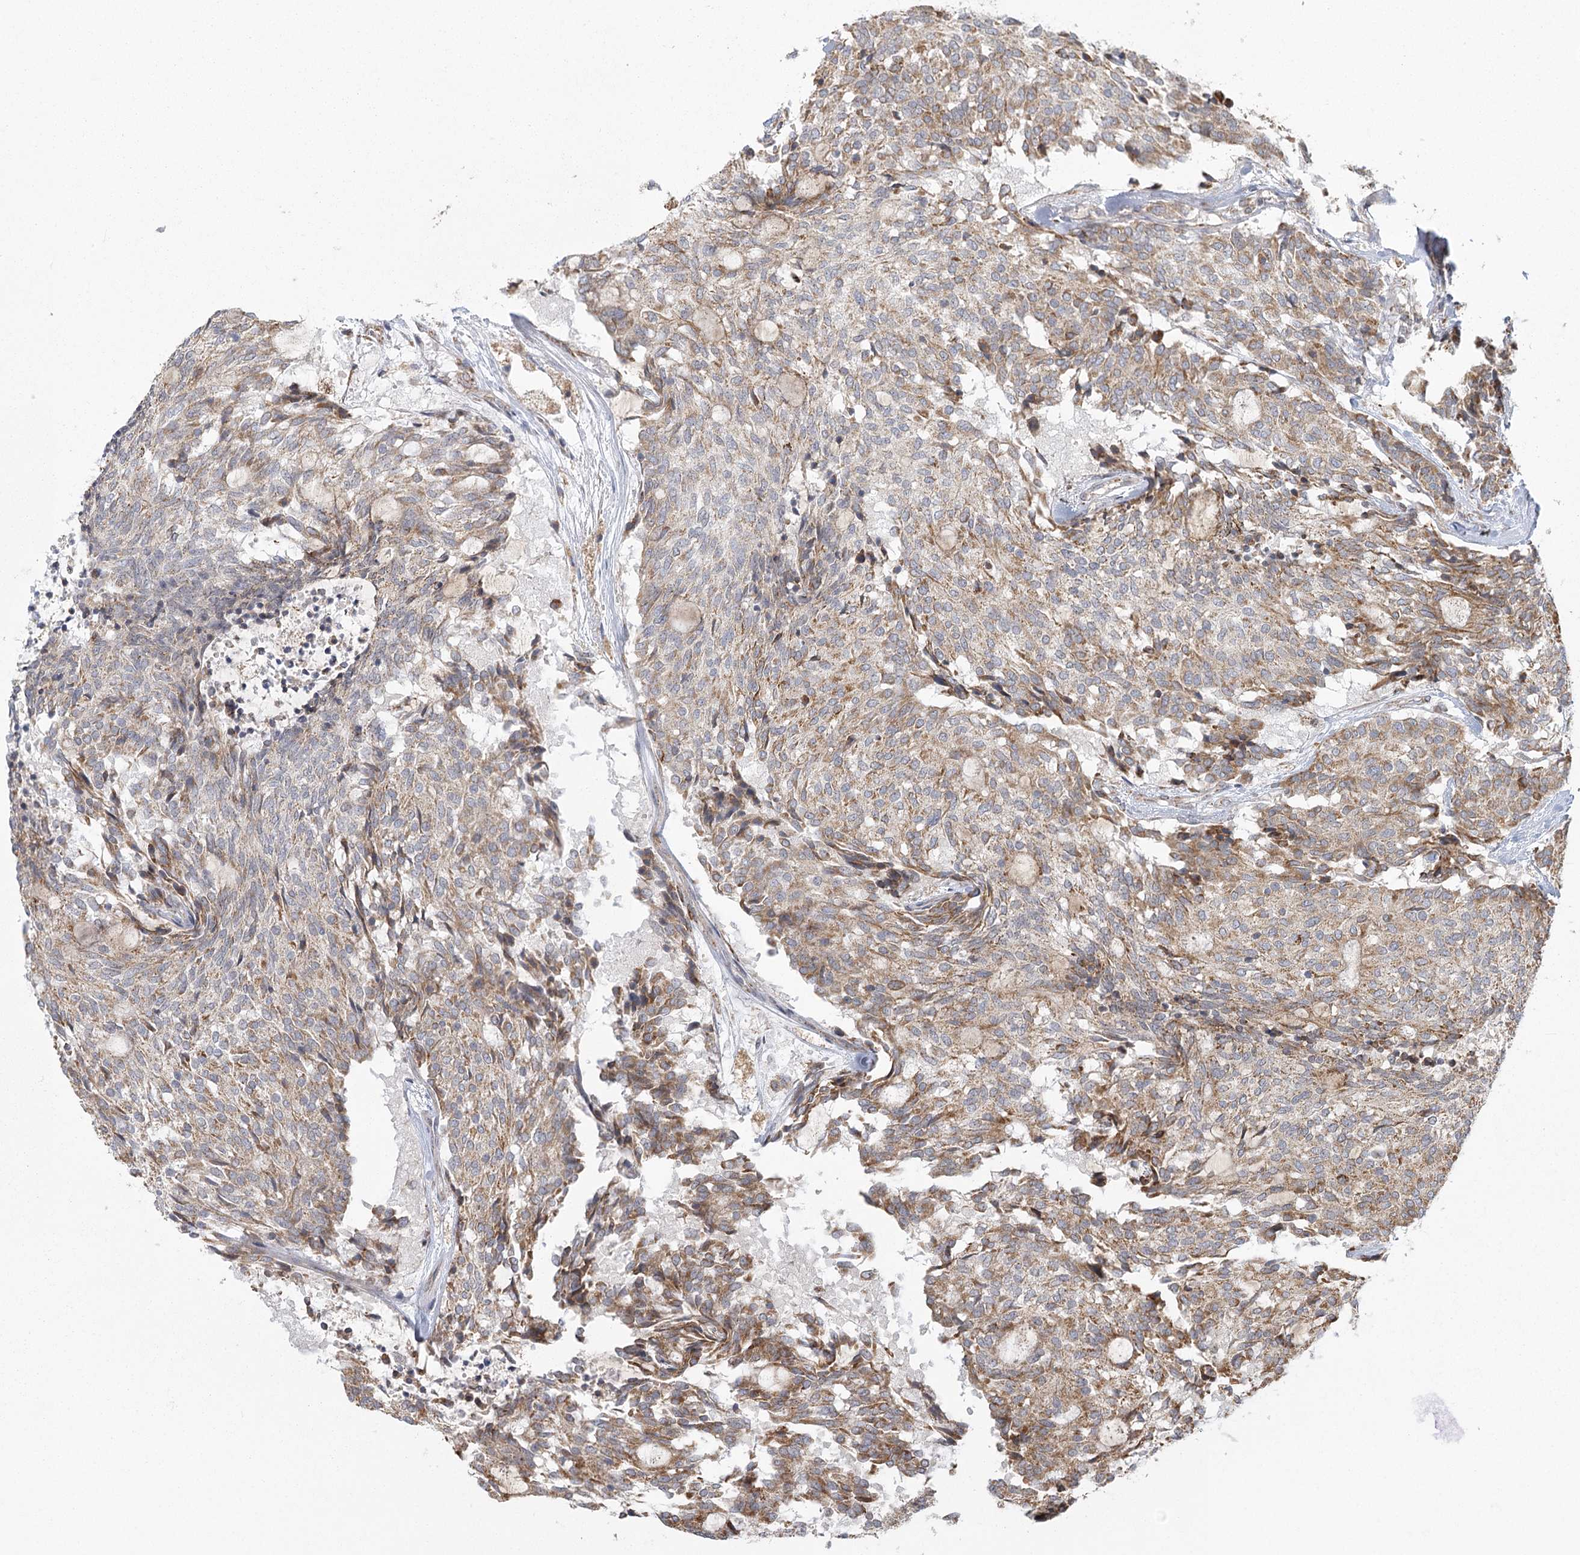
{"staining": {"intensity": "moderate", "quantity": "25%-75%", "location": "cytoplasmic/membranous"}, "tissue": "carcinoid", "cell_type": "Tumor cells", "image_type": "cancer", "snomed": [{"axis": "morphology", "description": "Carcinoid, malignant, NOS"}, {"axis": "topography", "description": "Pancreas"}], "caption": "Human carcinoid stained with a protein marker exhibits moderate staining in tumor cells.", "gene": "LACTB", "patient": {"sex": "female", "age": 54}}